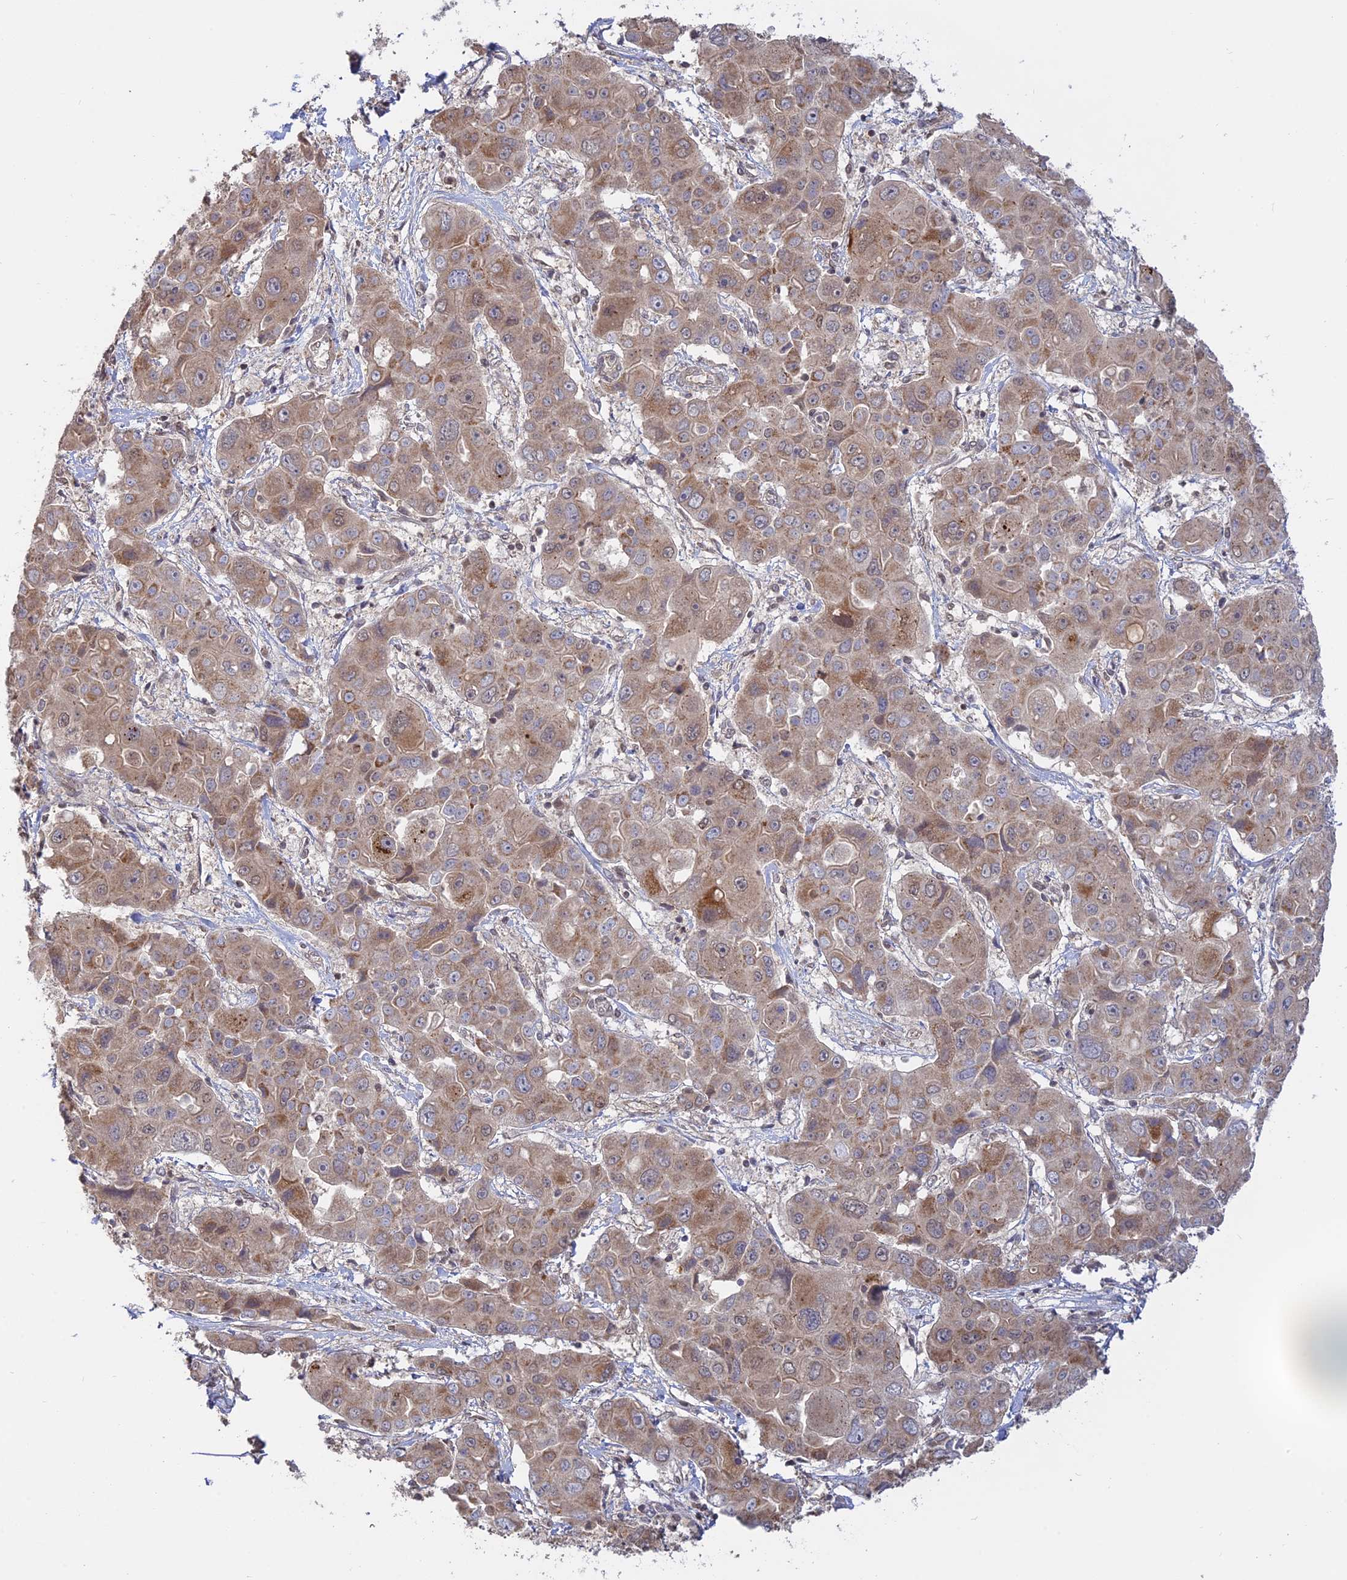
{"staining": {"intensity": "moderate", "quantity": "<25%", "location": "cytoplasmic/membranous,nuclear"}, "tissue": "liver cancer", "cell_type": "Tumor cells", "image_type": "cancer", "snomed": [{"axis": "morphology", "description": "Cholangiocarcinoma"}, {"axis": "topography", "description": "Liver"}], "caption": "Cholangiocarcinoma (liver) was stained to show a protein in brown. There is low levels of moderate cytoplasmic/membranous and nuclear staining in about <25% of tumor cells.", "gene": "PKIG", "patient": {"sex": "male", "age": 67}}